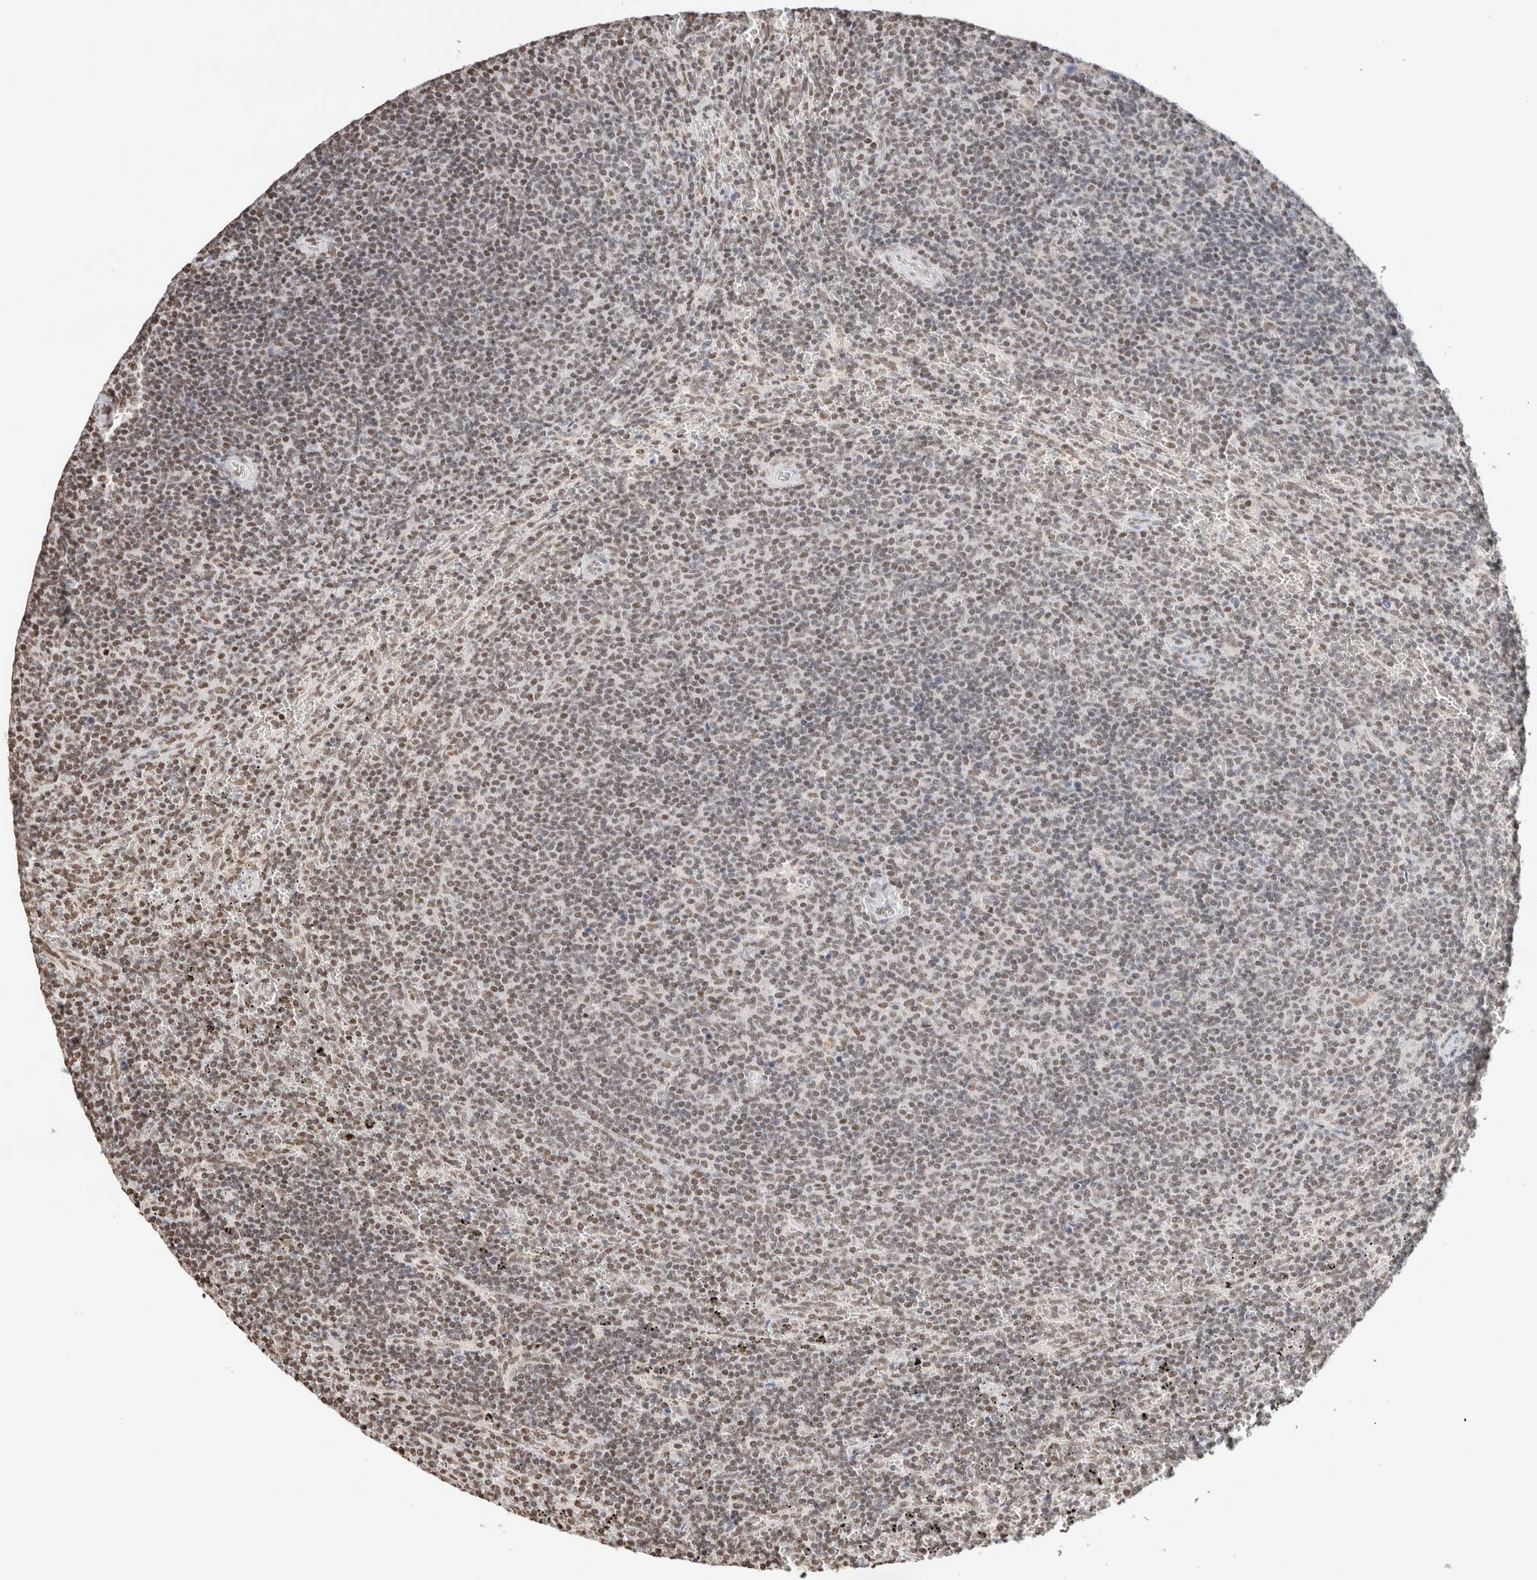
{"staining": {"intensity": "moderate", "quantity": "25%-75%", "location": "nuclear"}, "tissue": "lymphoma", "cell_type": "Tumor cells", "image_type": "cancer", "snomed": [{"axis": "morphology", "description": "Malignant lymphoma, non-Hodgkin's type, Low grade"}, {"axis": "topography", "description": "Spleen"}], "caption": "Lymphoma stained with DAB IHC reveals medium levels of moderate nuclear positivity in about 25%-75% of tumor cells.", "gene": "SUPT3H", "patient": {"sex": "female", "age": 19}}